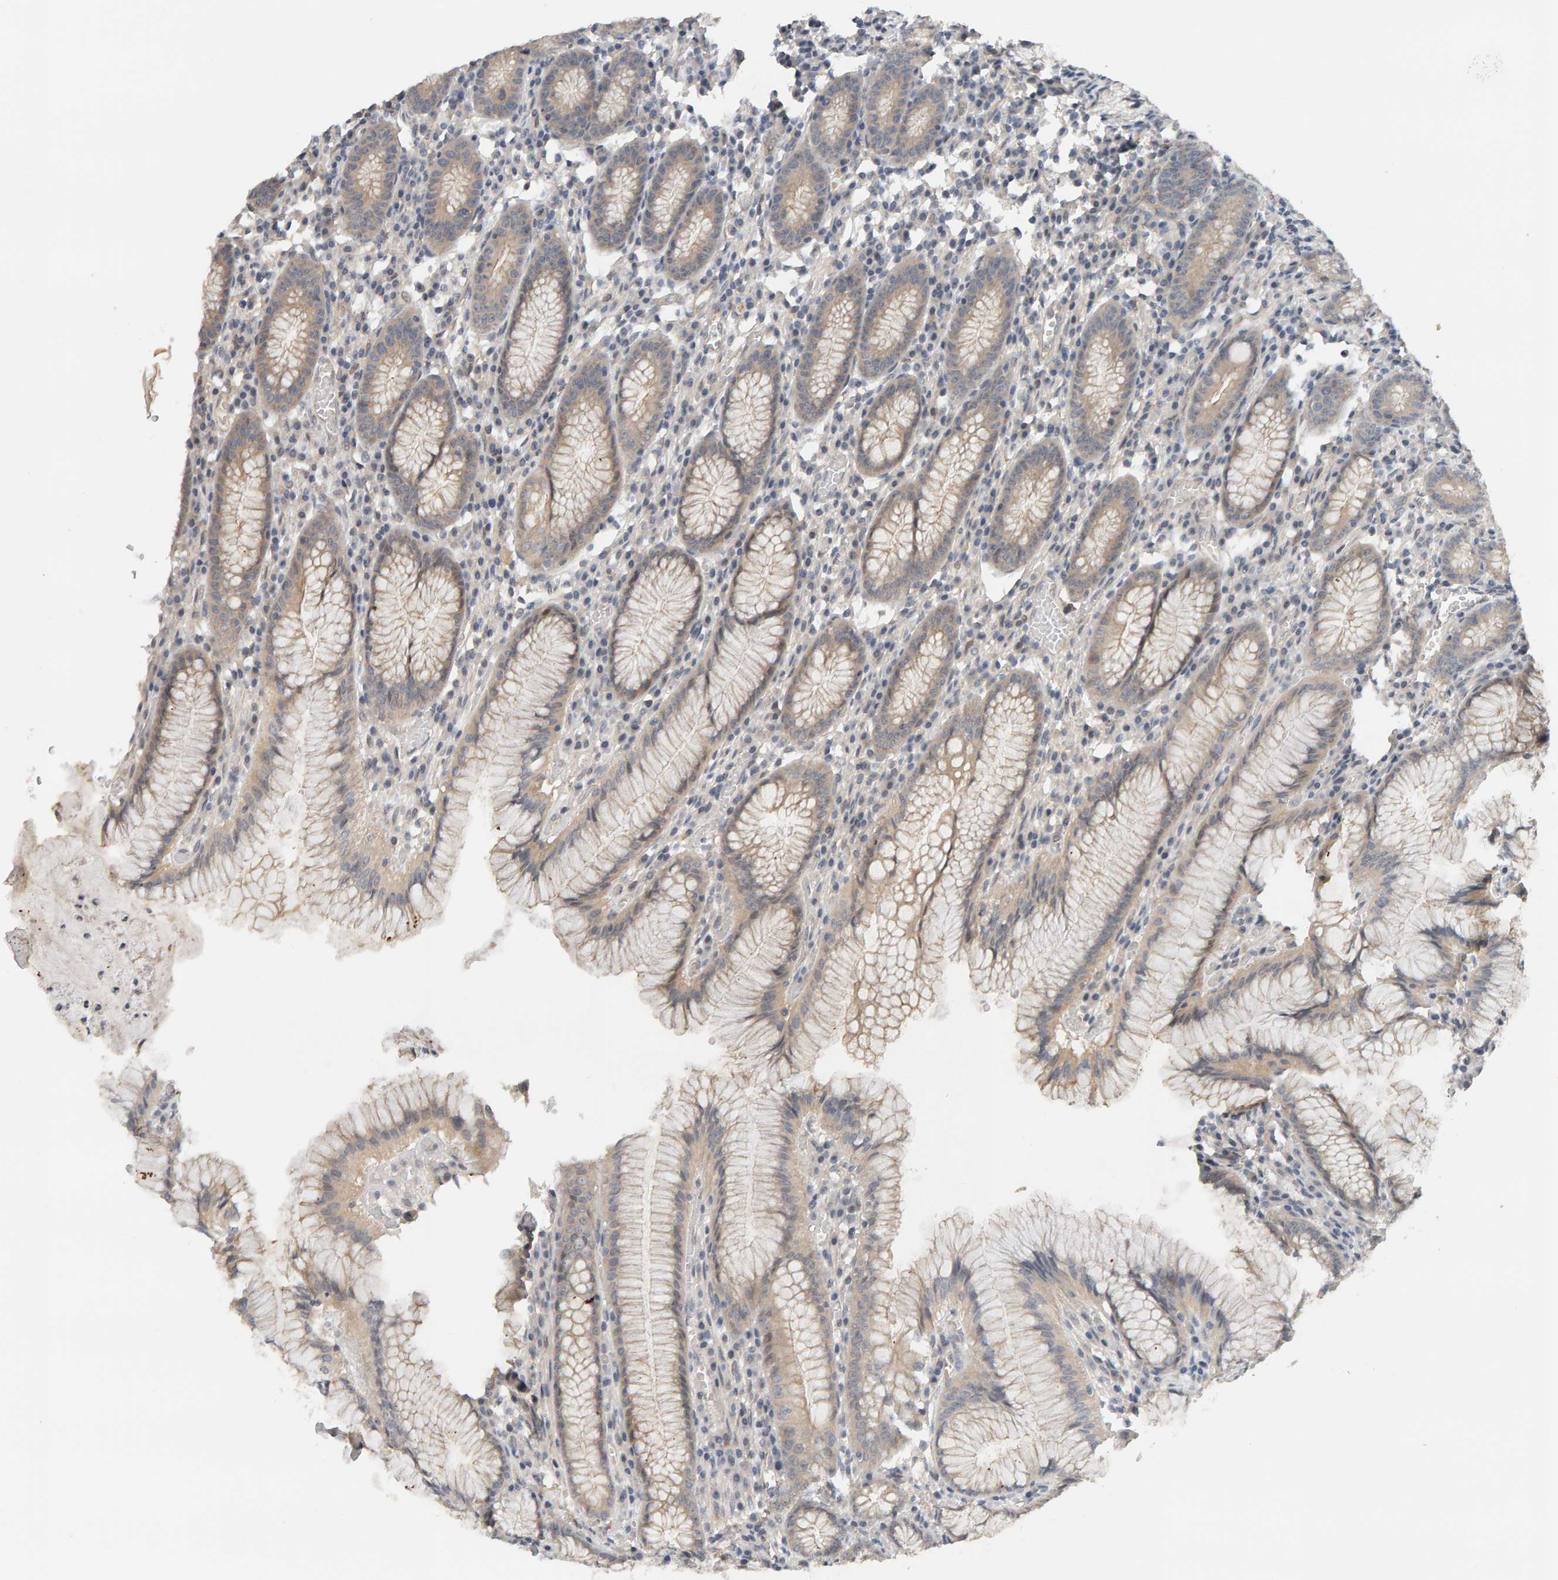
{"staining": {"intensity": "weak", "quantity": "25%-75%", "location": "cytoplasmic/membranous"}, "tissue": "stomach", "cell_type": "Glandular cells", "image_type": "normal", "snomed": [{"axis": "morphology", "description": "Normal tissue, NOS"}, {"axis": "topography", "description": "Stomach"}], "caption": "A brown stain highlights weak cytoplasmic/membranous positivity of a protein in glandular cells of unremarkable human stomach.", "gene": "PPP1R16A", "patient": {"sex": "male", "age": 55}}